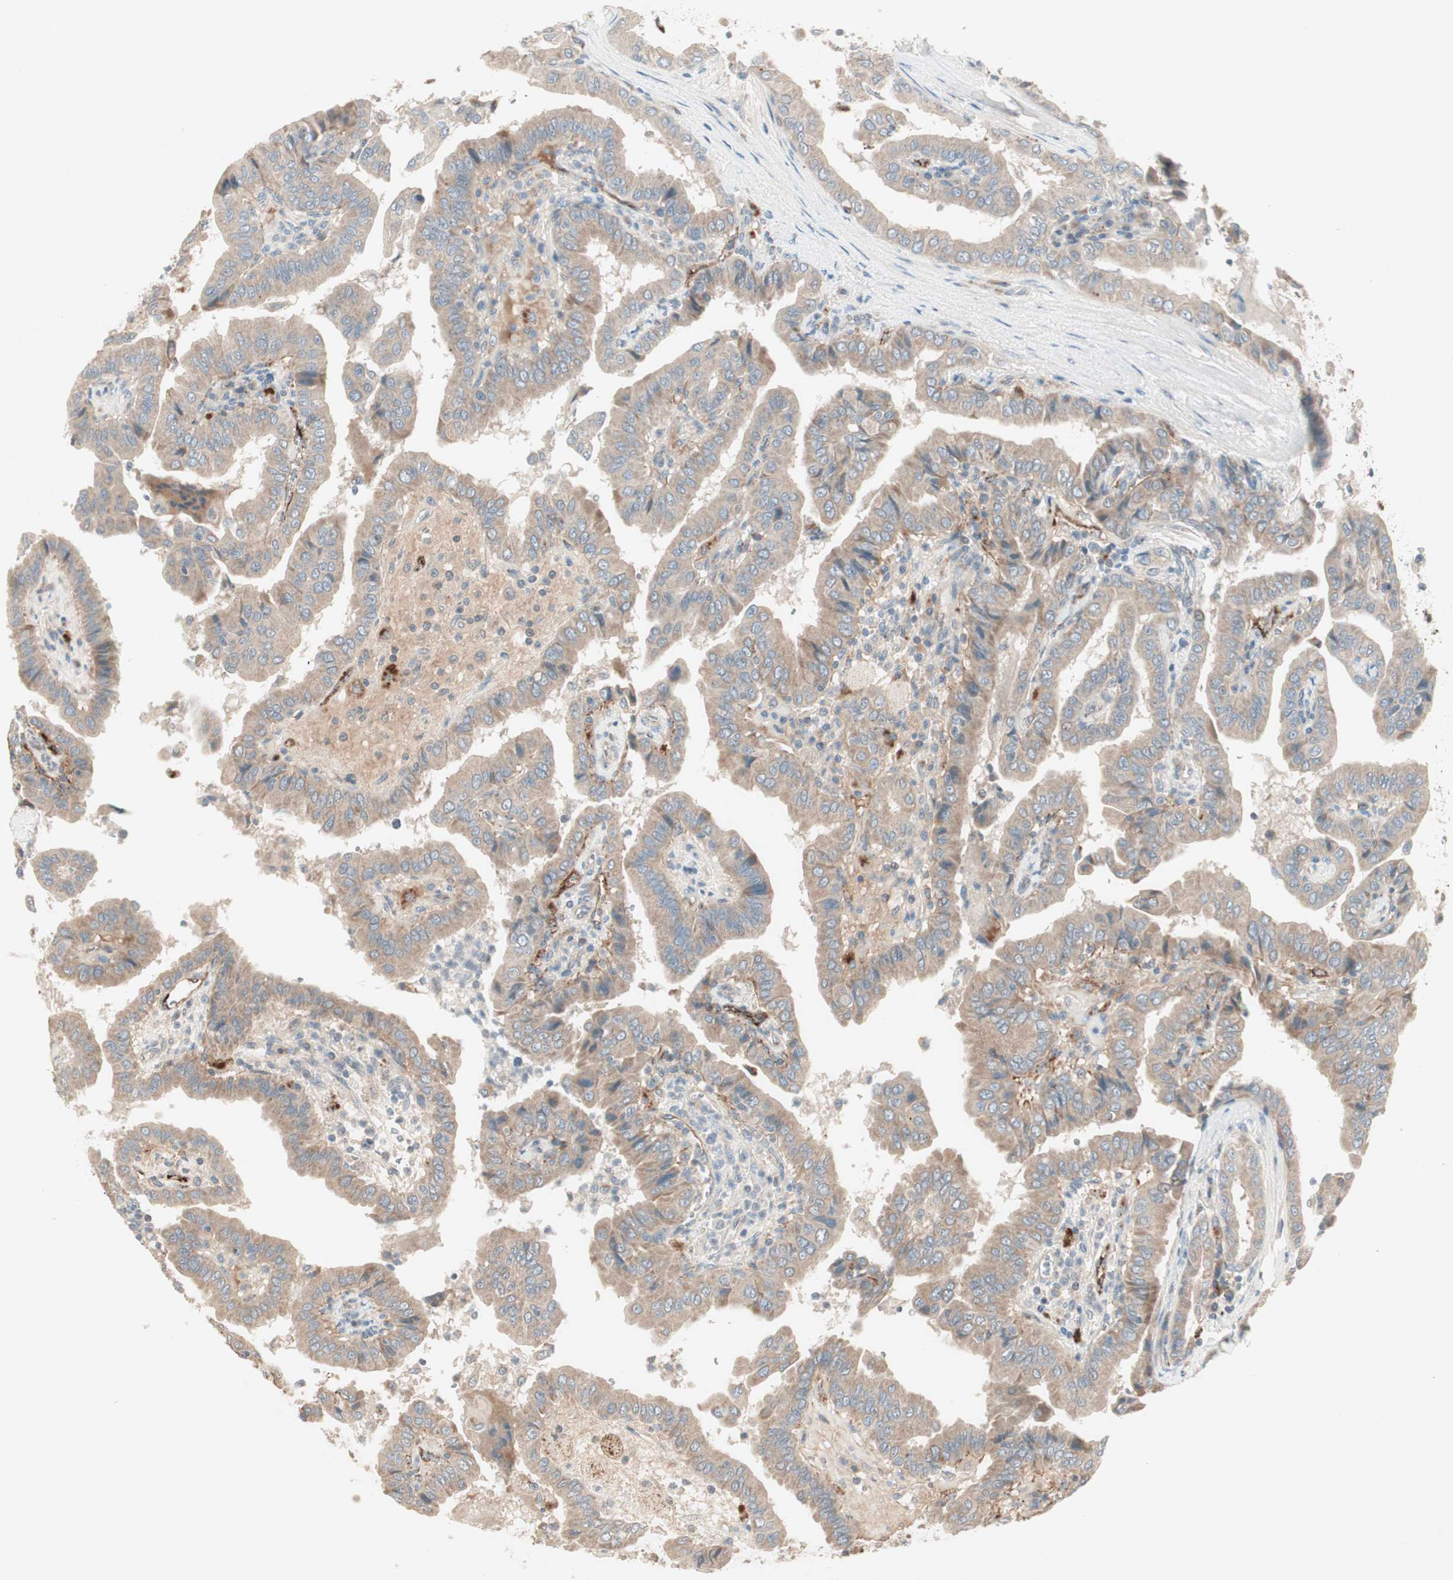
{"staining": {"intensity": "moderate", "quantity": ">75%", "location": "cytoplasmic/membranous"}, "tissue": "thyroid cancer", "cell_type": "Tumor cells", "image_type": "cancer", "snomed": [{"axis": "morphology", "description": "Papillary adenocarcinoma, NOS"}, {"axis": "topography", "description": "Thyroid gland"}], "caption": "IHC micrograph of neoplastic tissue: human papillary adenocarcinoma (thyroid) stained using immunohistochemistry (IHC) exhibits medium levels of moderate protein expression localized specifically in the cytoplasmic/membranous of tumor cells, appearing as a cytoplasmic/membranous brown color.", "gene": "FGFR4", "patient": {"sex": "male", "age": 33}}